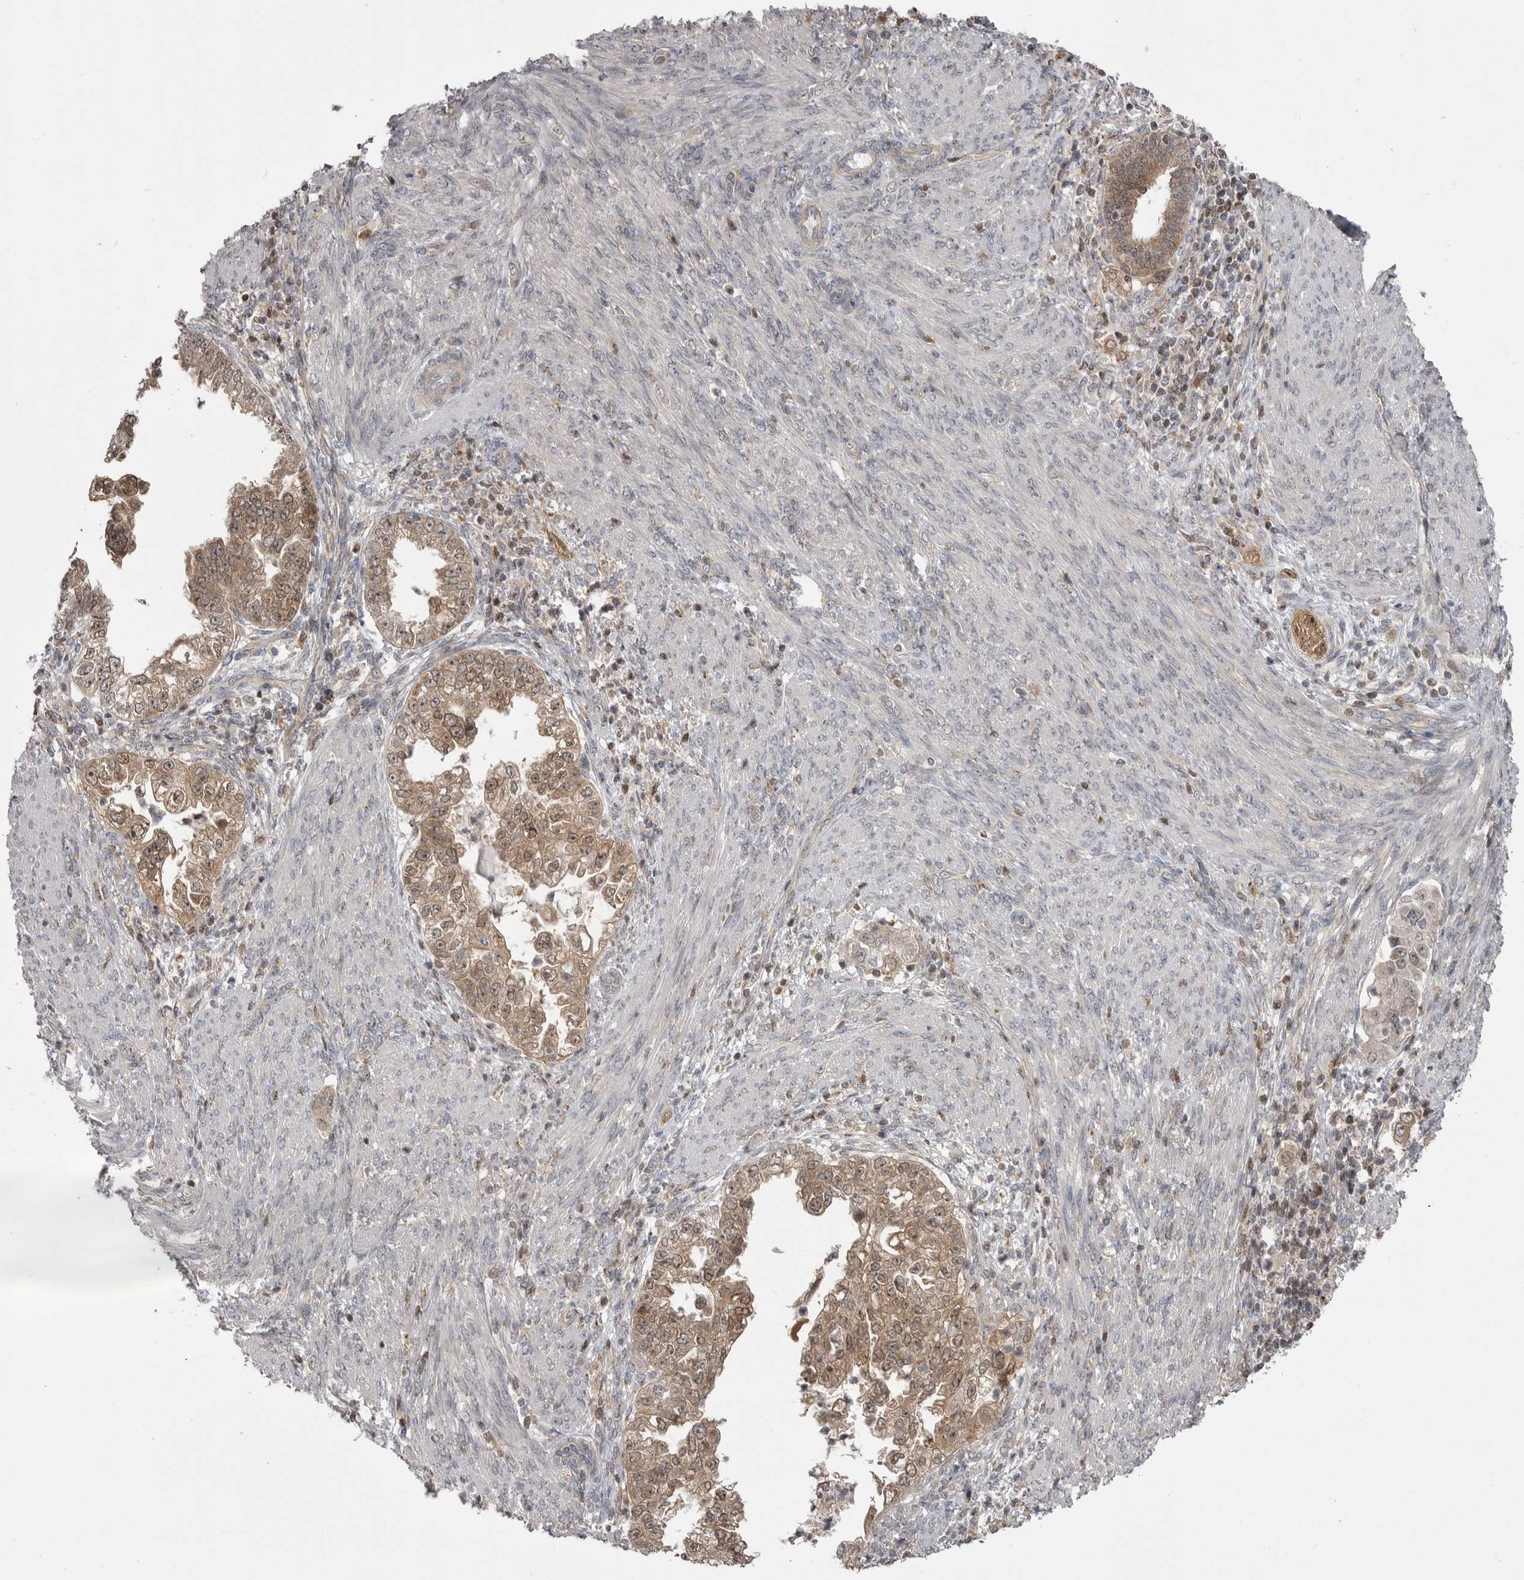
{"staining": {"intensity": "moderate", "quantity": ">75%", "location": "cytoplasmic/membranous,nuclear"}, "tissue": "endometrial cancer", "cell_type": "Tumor cells", "image_type": "cancer", "snomed": [{"axis": "morphology", "description": "Adenocarcinoma, NOS"}, {"axis": "topography", "description": "Endometrium"}], "caption": "This histopathology image displays IHC staining of endometrial cancer, with medium moderate cytoplasmic/membranous and nuclear staining in approximately >75% of tumor cells.", "gene": "MAPK13", "patient": {"sex": "female", "age": 85}}